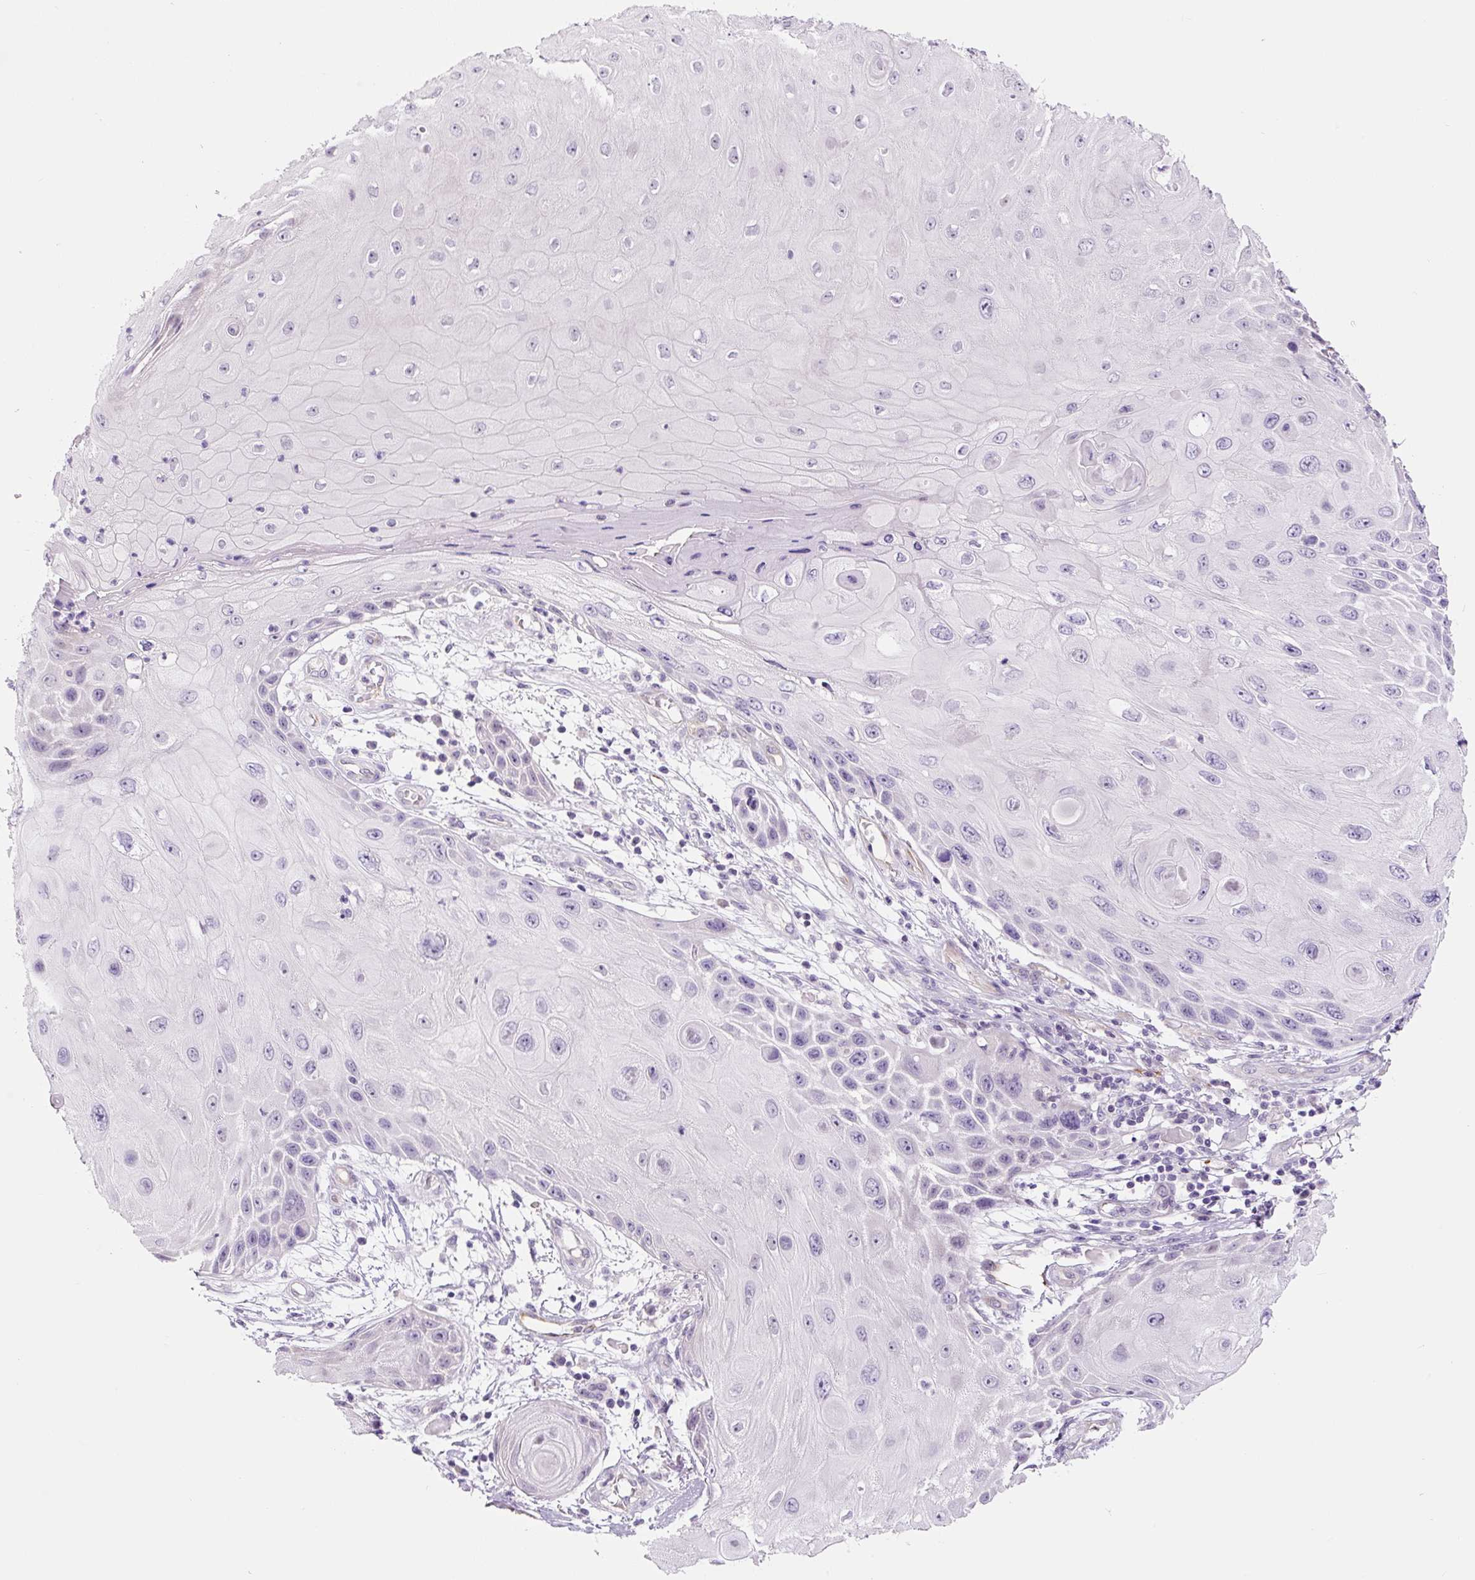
{"staining": {"intensity": "negative", "quantity": "none", "location": "none"}, "tissue": "skin cancer", "cell_type": "Tumor cells", "image_type": "cancer", "snomed": [{"axis": "morphology", "description": "Squamous cell carcinoma, NOS"}, {"axis": "topography", "description": "Skin"}, {"axis": "topography", "description": "Vulva"}], "caption": "IHC of human skin cancer (squamous cell carcinoma) displays no staining in tumor cells.", "gene": "CCL25", "patient": {"sex": "female", "age": 44}}